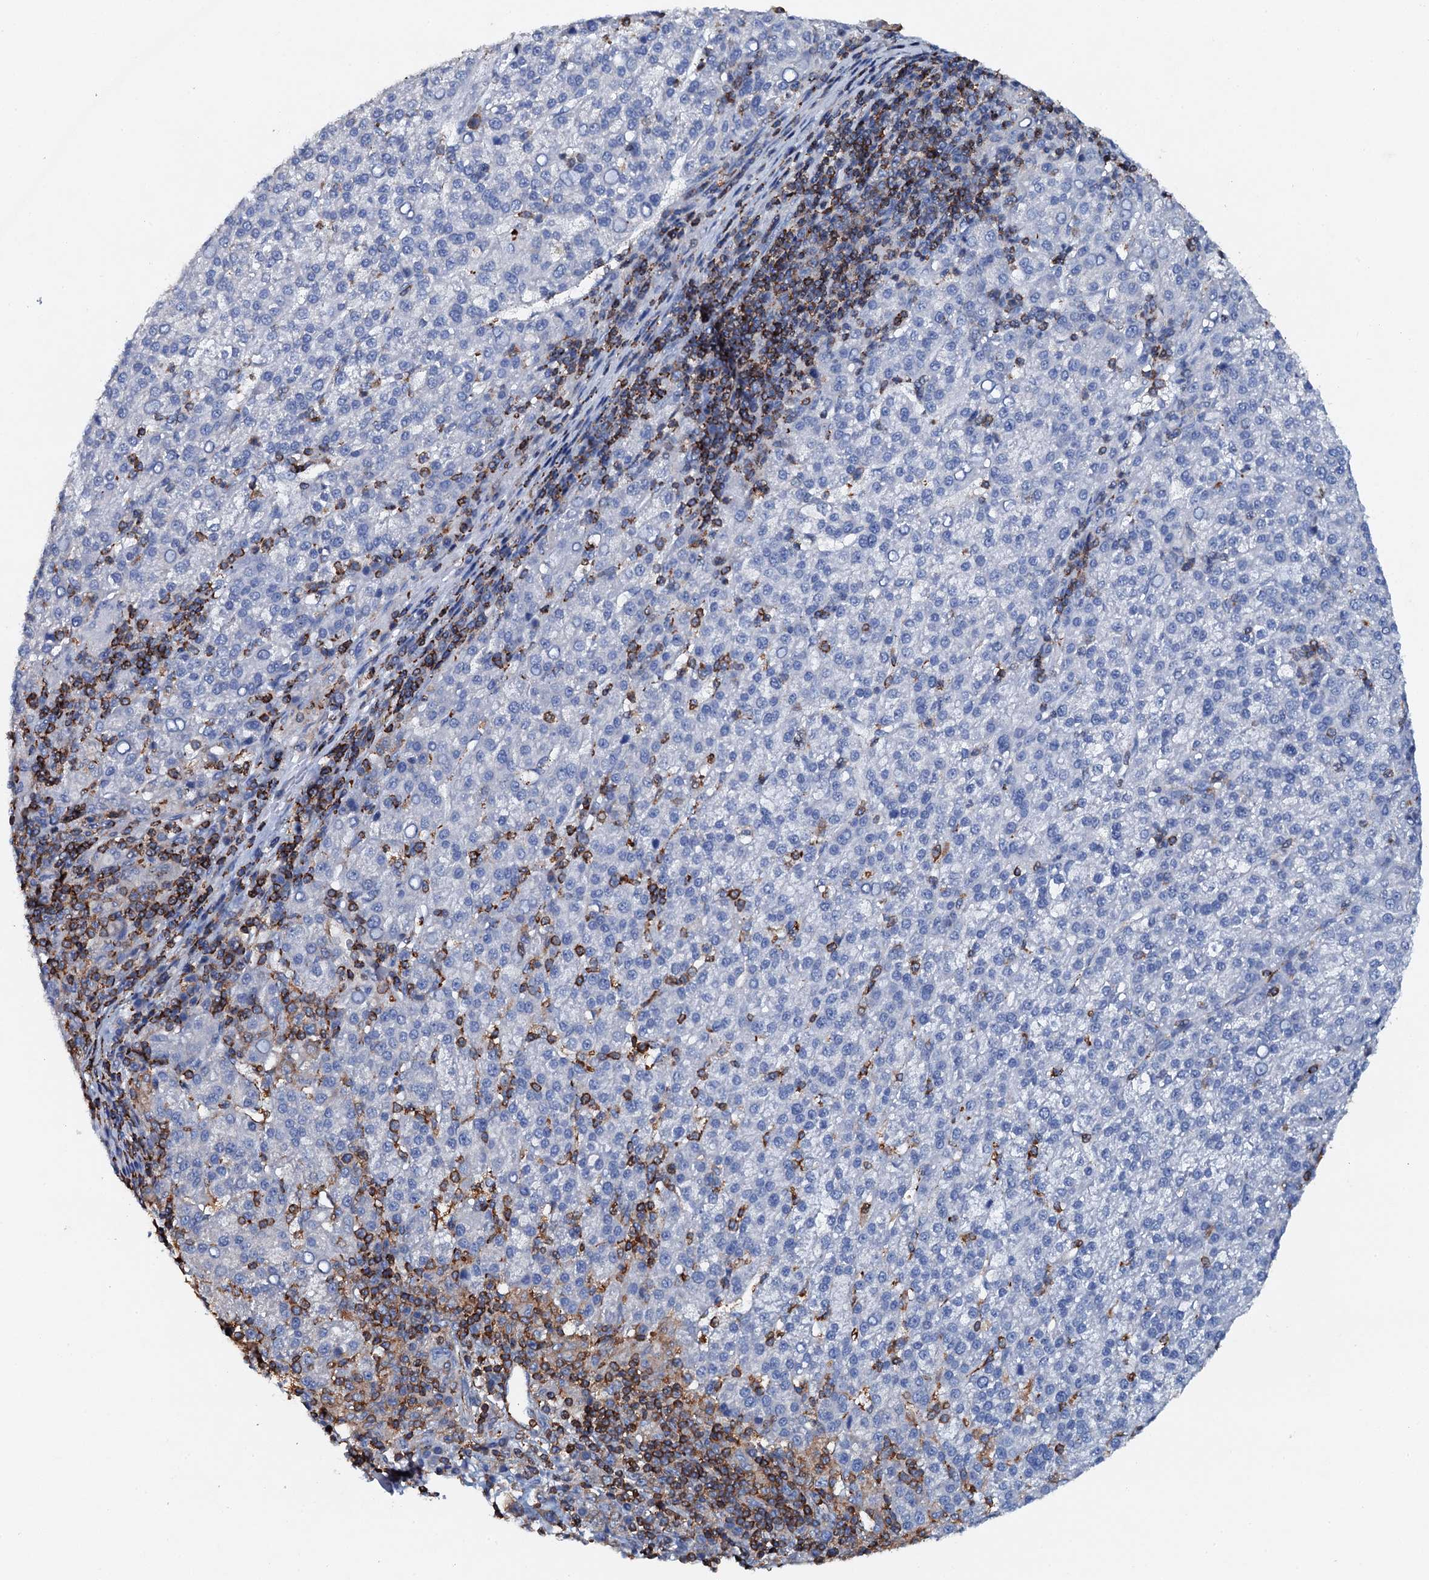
{"staining": {"intensity": "negative", "quantity": "none", "location": "none"}, "tissue": "liver cancer", "cell_type": "Tumor cells", "image_type": "cancer", "snomed": [{"axis": "morphology", "description": "Carcinoma, Hepatocellular, NOS"}, {"axis": "topography", "description": "Liver"}], "caption": "Micrograph shows no protein expression in tumor cells of liver hepatocellular carcinoma tissue. (Brightfield microscopy of DAB IHC at high magnification).", "gene": "MS4A4E", "patient": {"sex": "female", "age": 58}}